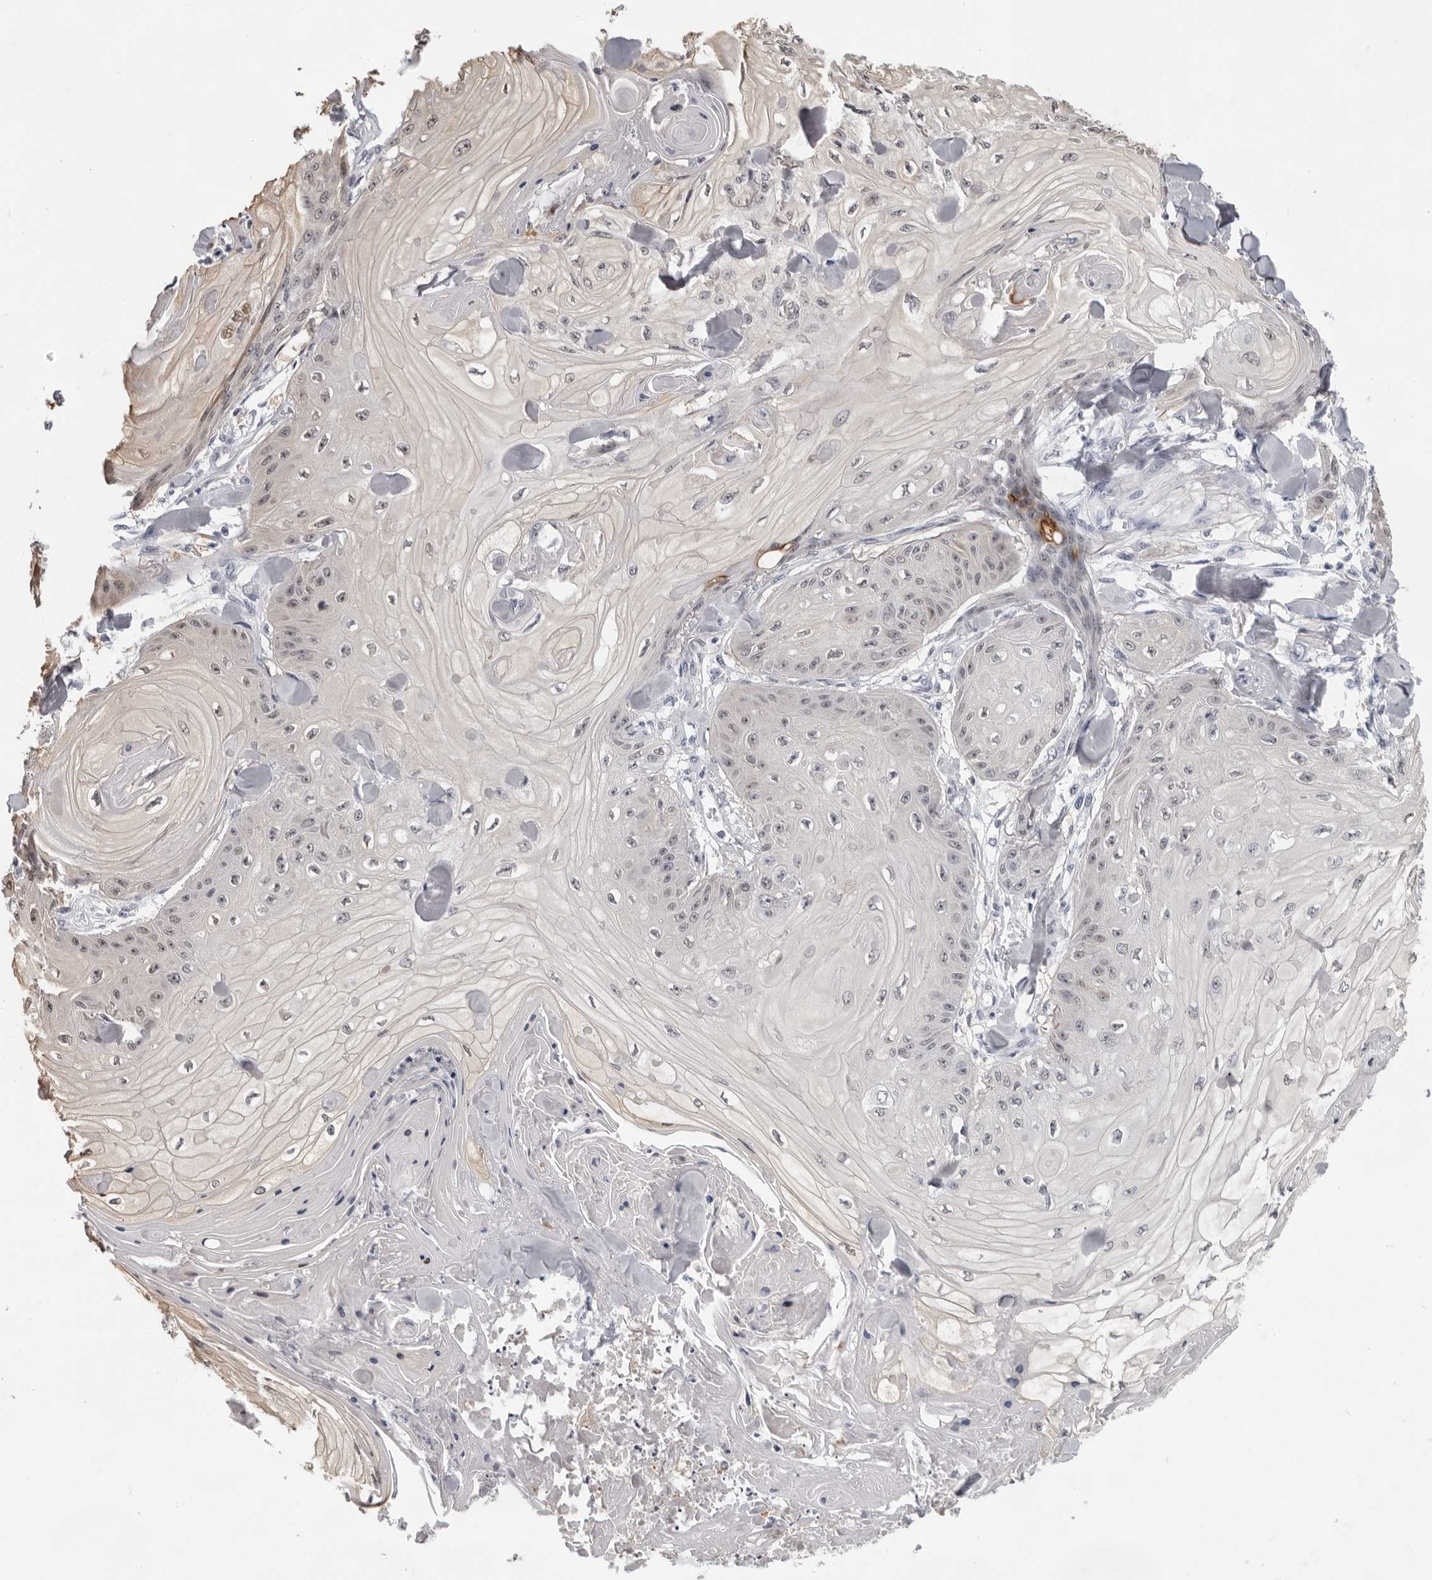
{"staining": {"intensity": "negative", "quantity": "none", "location": "none"}, "tissue": "skin cancer", "cell_type": "Tumor cells", "image_type": "cancer", "snomed": [{"axis": "morphology", "description": "Squamous cell carcinoma, NOS"}, {"axis": "topography", "description": "Skin"}], "caption": "Skin cancer was stained to show a protein in brown. There is no significant positivity in tumor cells. The staining was performed using DAB (3,3'-diaminobenzidine) to visualize the protein expression in brown, while the nuclei were stained in blue with hematoxylin (Magnification: 20x).", "gene": "CCDC28B", "patient": {"sex": "male", "age": 74}}